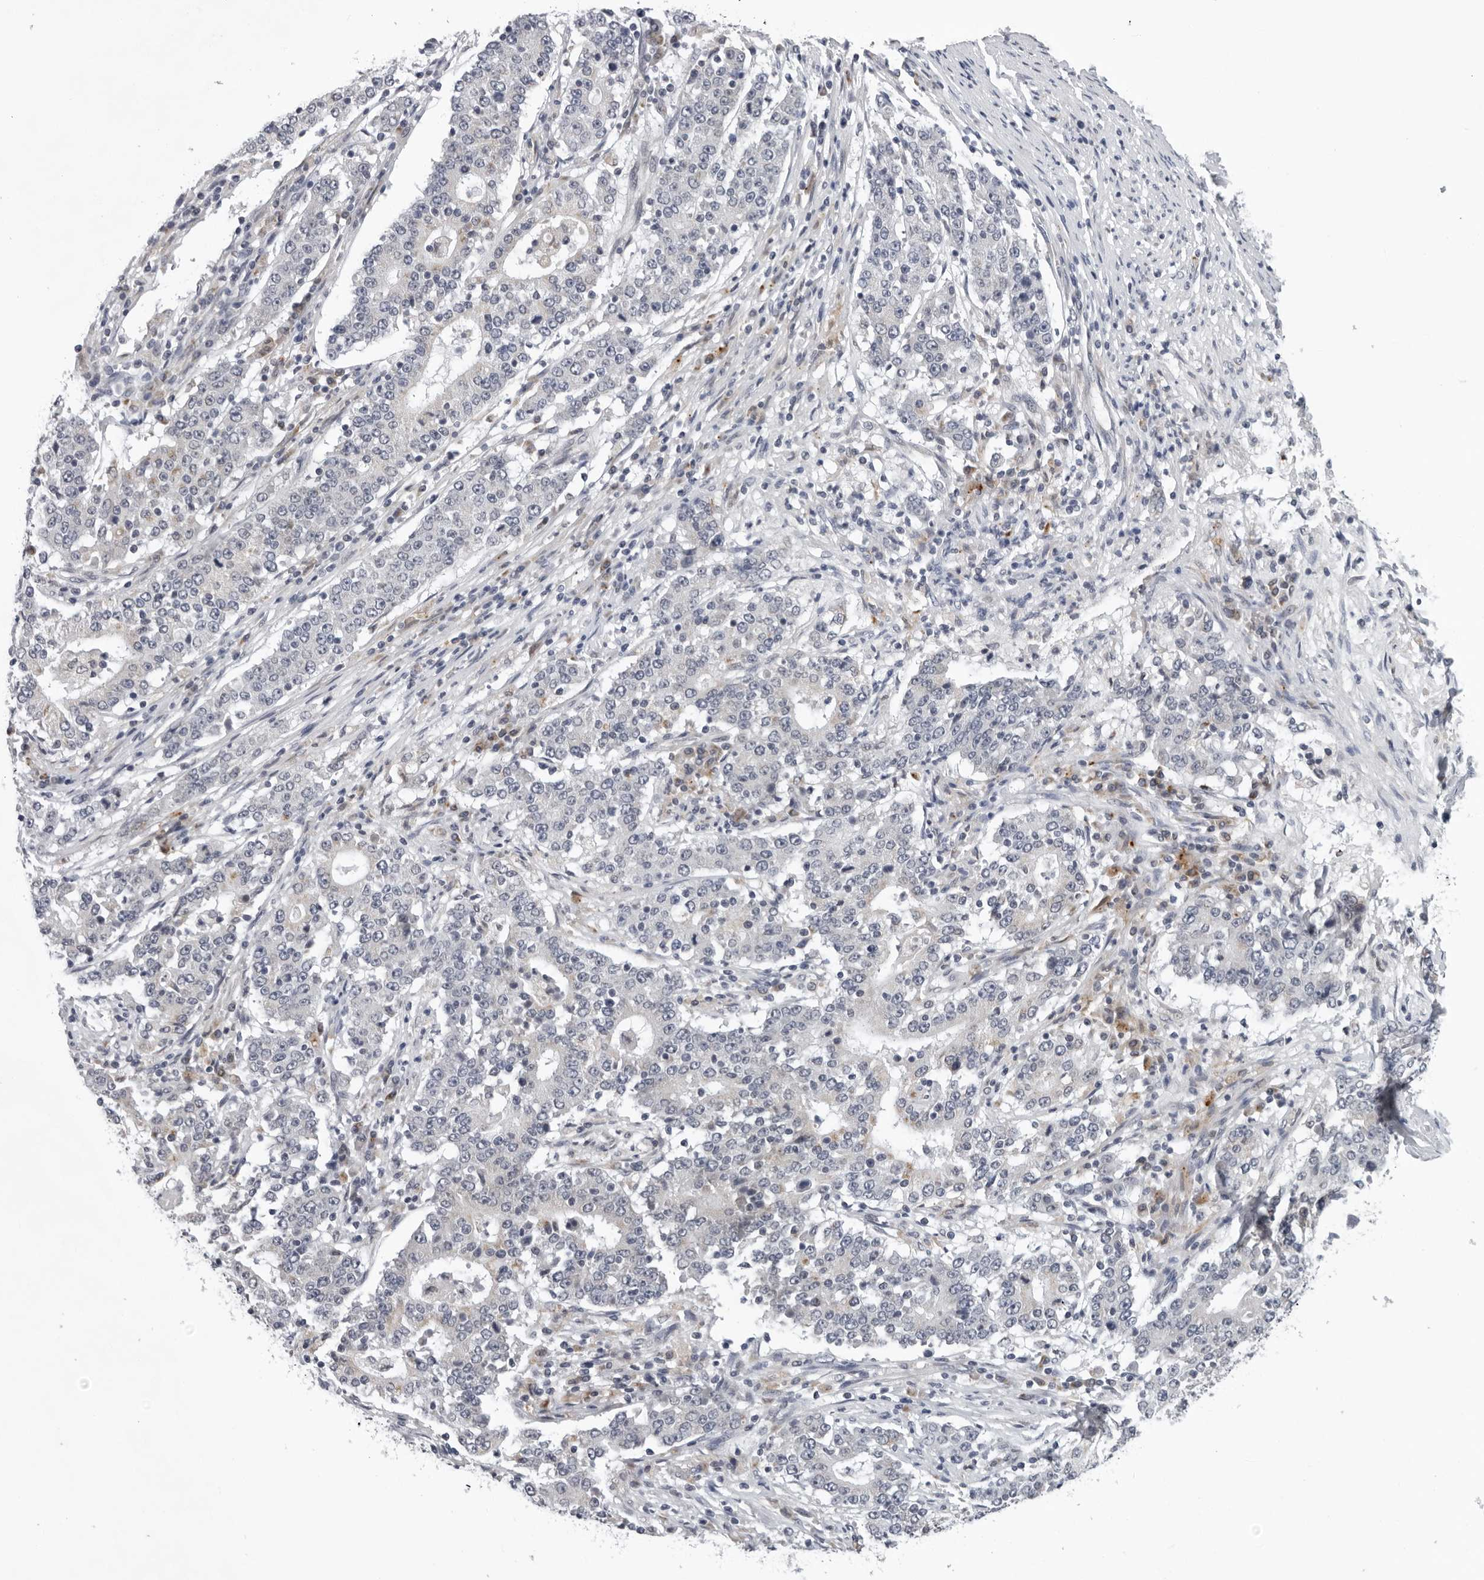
{"staining": {"intensity": "negative", "quantity": "none", "location": "none"}, "tissue": "stomach cancer", "cell_type": "Tumor cells", "image_type": "cancer", "snomed": [{"axis": "morphology", "description": "Adenocarcinoma, NOS"}, {"axis": "topography", "description": "Stomach"}], "caption": "The image shows no staining of tumor cells in stomach adenocarcinoma.", "gene": "CPT2", "patient": {"sex": "male", "age": 59}}